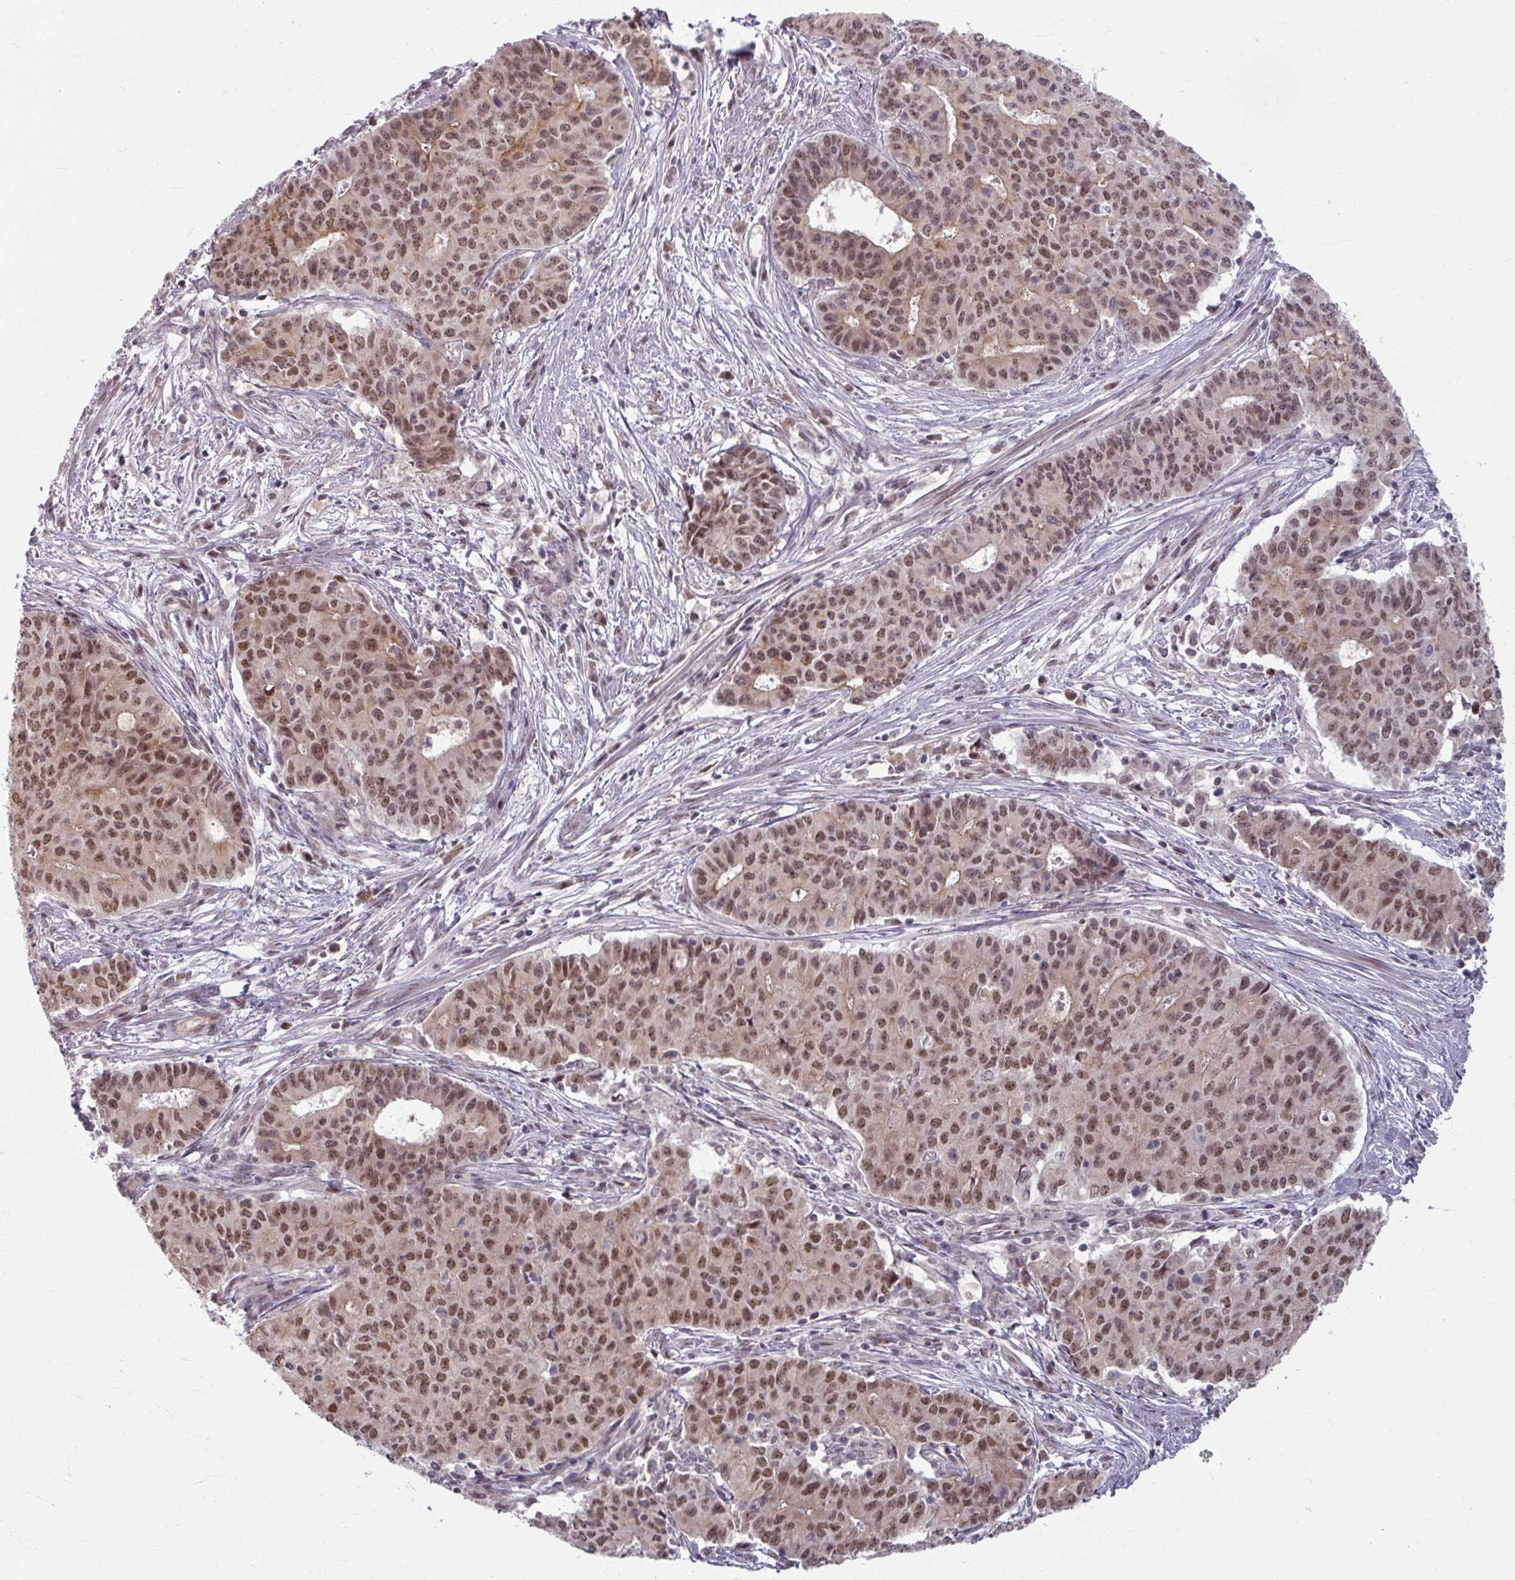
{"staining": {"intensity": "moderate", "quantity": ">75%", "location": "nuclear"}, "tissue": "endometrial cancer", "cell_type": "Tumor cells", "image_type": "cancer", "snomed": [{"axis": "morphology", "description": "Adenocarcinoma, NOS"}, {"axis": "topography", "description": "Endometrium"}], "caption": "Protein expression analysis of endometrial cancer displays moderate nuclear positivity in about >75% of tumor cells. (brown staining indicates protein expression, while blue staining denotes nuclei).", "gene": "KLC3", "patient": {"sex": "female", "age": 59}}